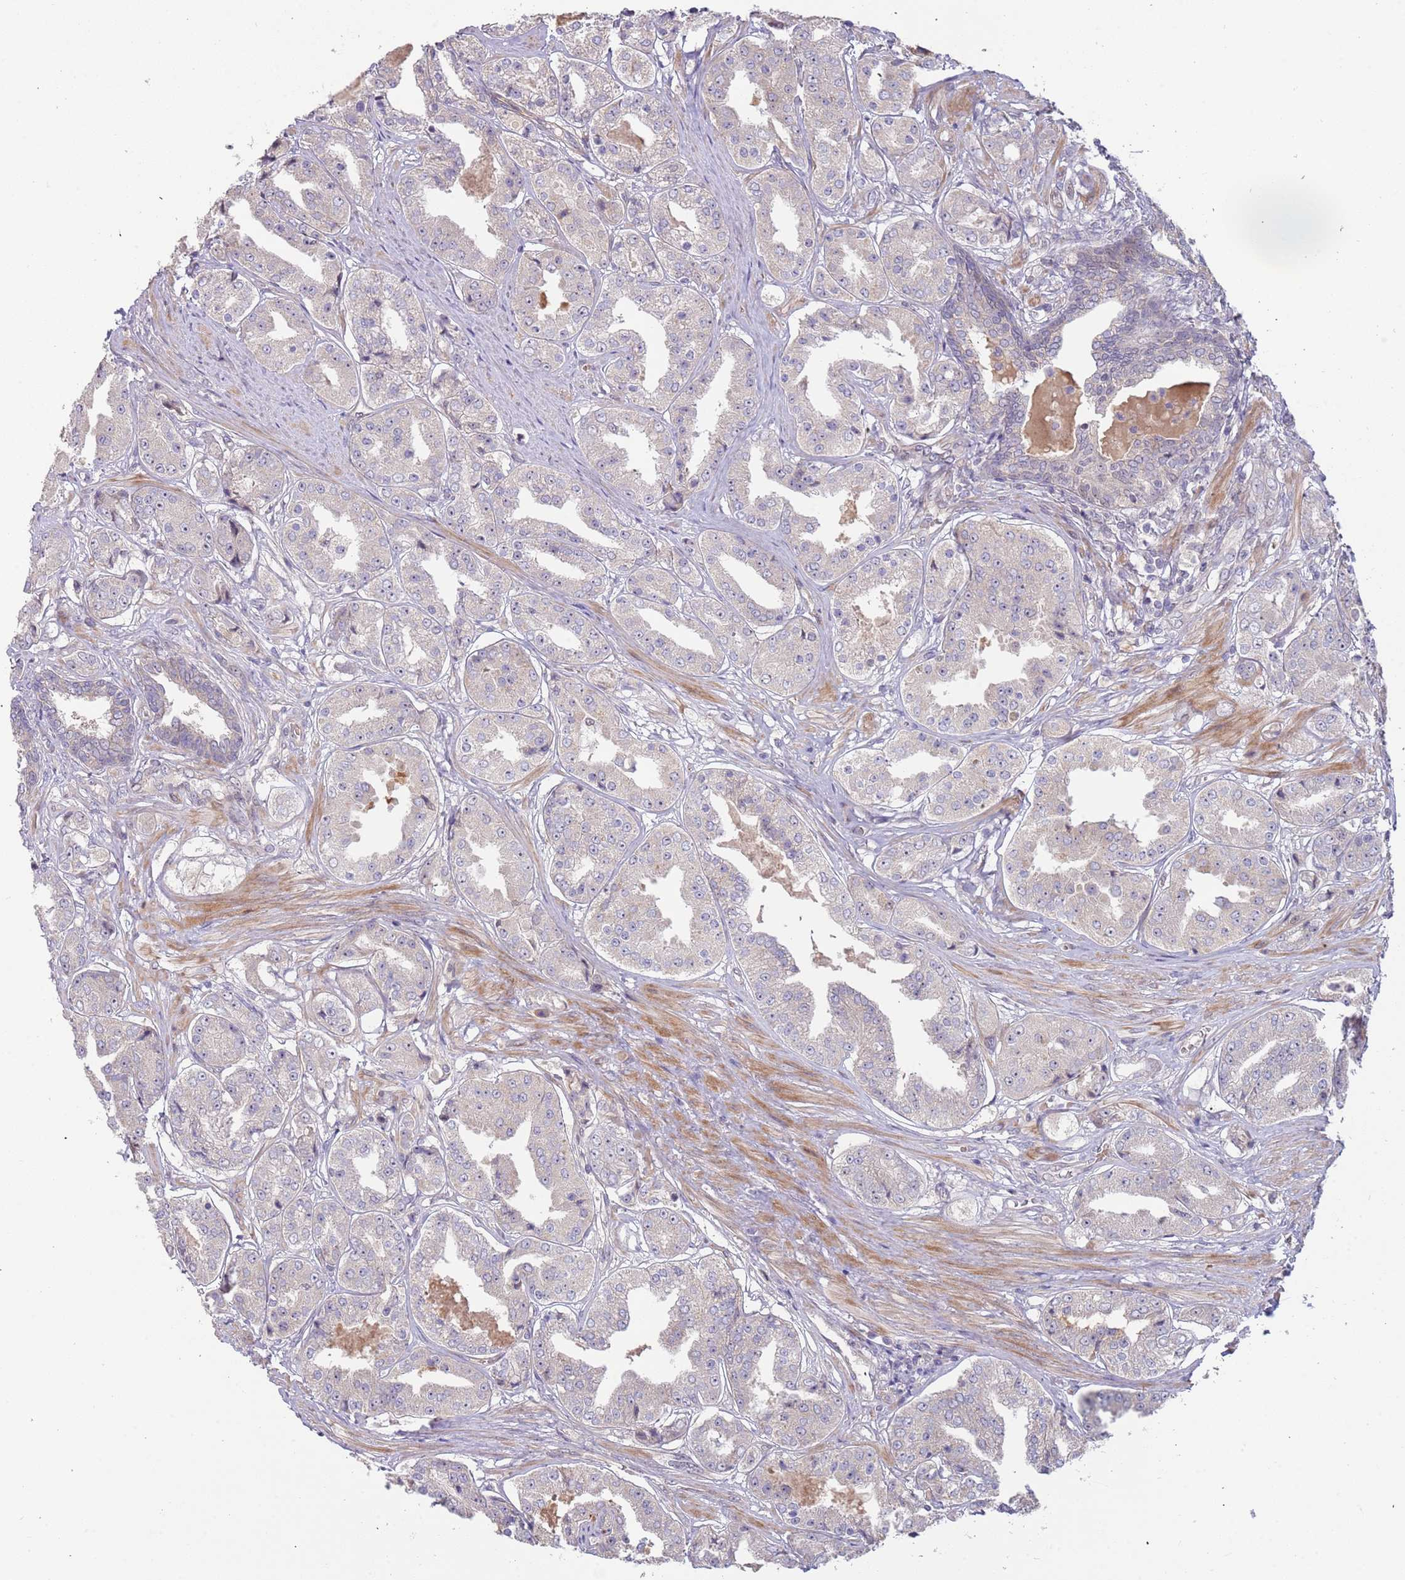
{"staining": {"intensity": "negative", "quantity": "none", "location": "none"}, "tissue": "prostate cancer", "cell_type": "Tumor cells", "image_type": "cancer", "snomed": [{"axis": "morphology", "description": "Adenocarcinoma, High grade"}, {"axis": "topography", "description": "Prostate"}], "caption": "There is no significant staining in tumor cells of prostate cancer.", "gene": "TRAPPC6B", "patient": {"sex": "male", "age": 63}}